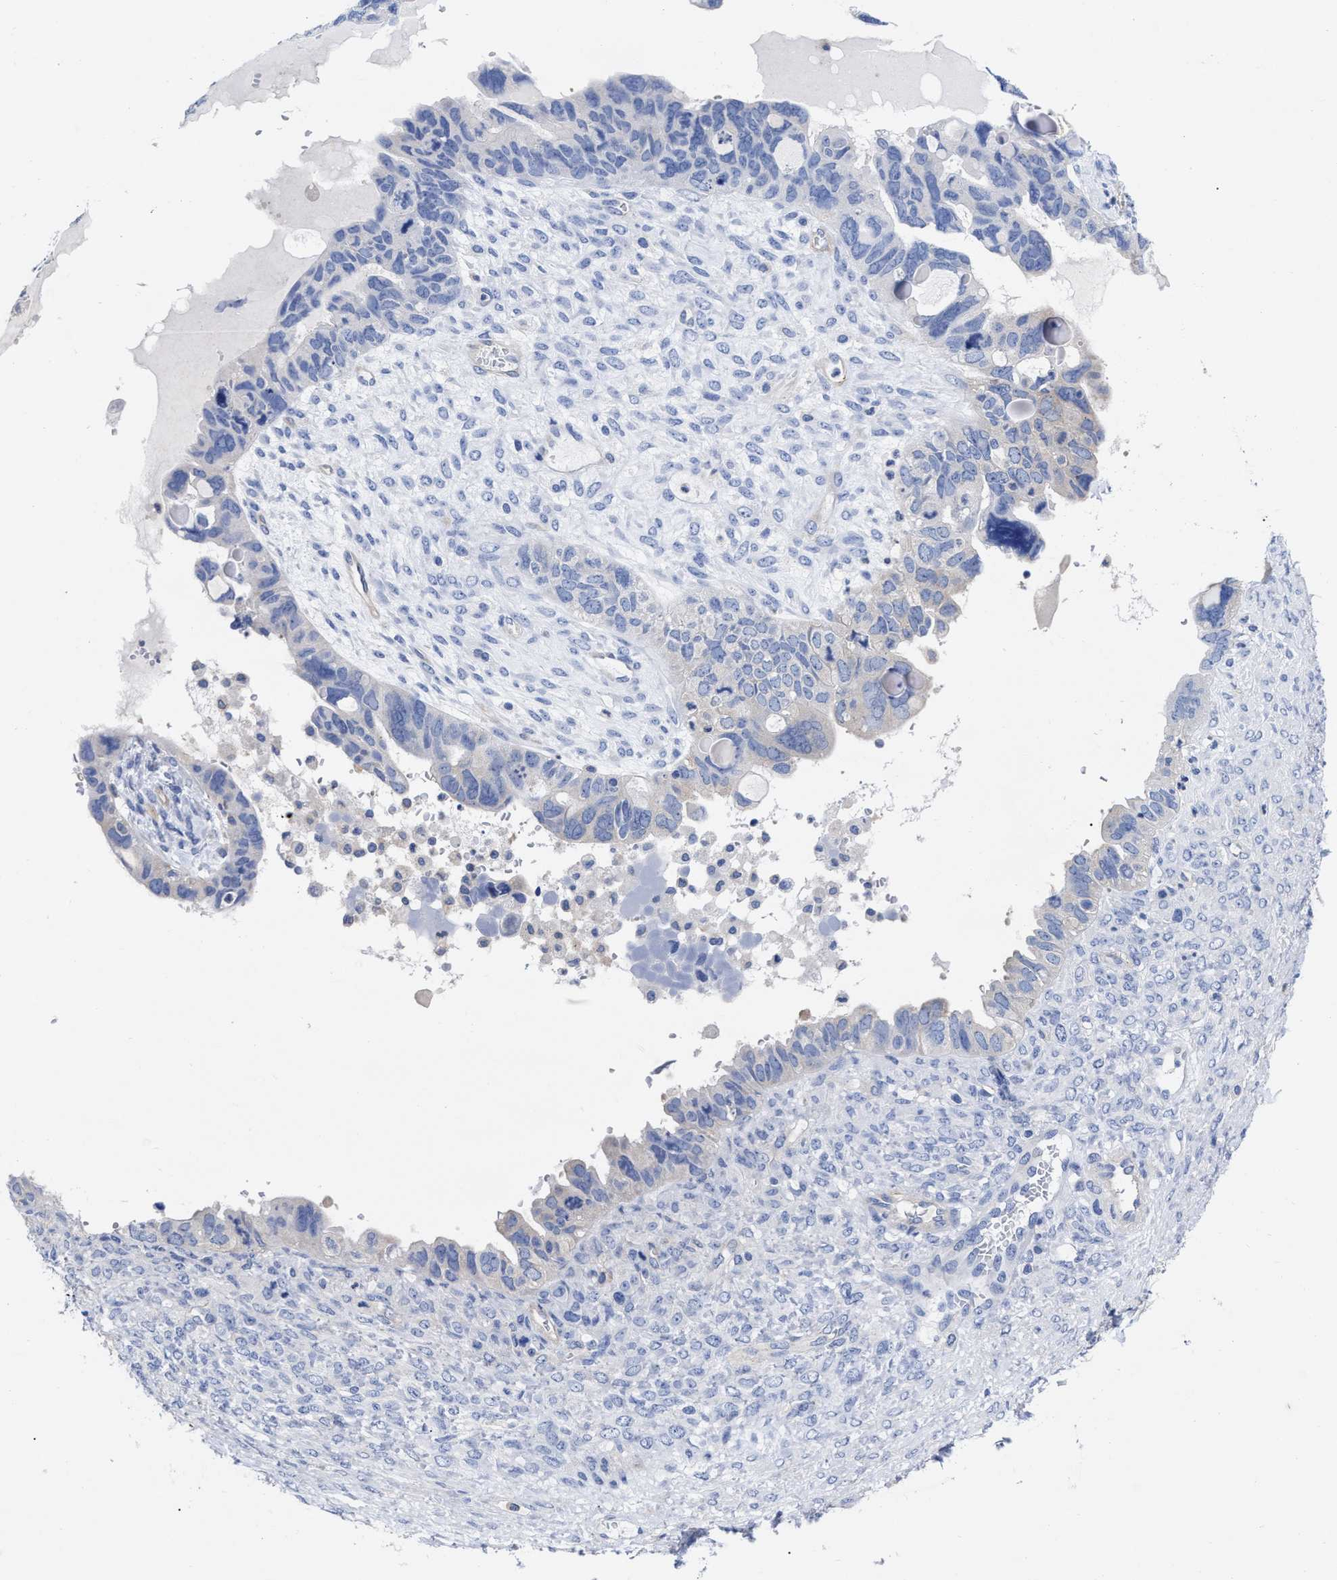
{"staining": {"intensity": "negative", "quantity": "none", "location": "none"}, "tissue": "ovarian cancer", "cell_type": "Tumor cells", "image_type": "cancer", "snomed": [{"axis": "morphology", "description": "Cystadenocarcinoma, serous, NOS"}, {"axis": "topography", "description": "Ovary"}], "caption": "Immunohistochemical staining of ovarian serous cystadenocarcinoma shows no significant expression in tumor cells.", "gene": "IRAG2", "patient": {"sex": "female", "age": 79}}